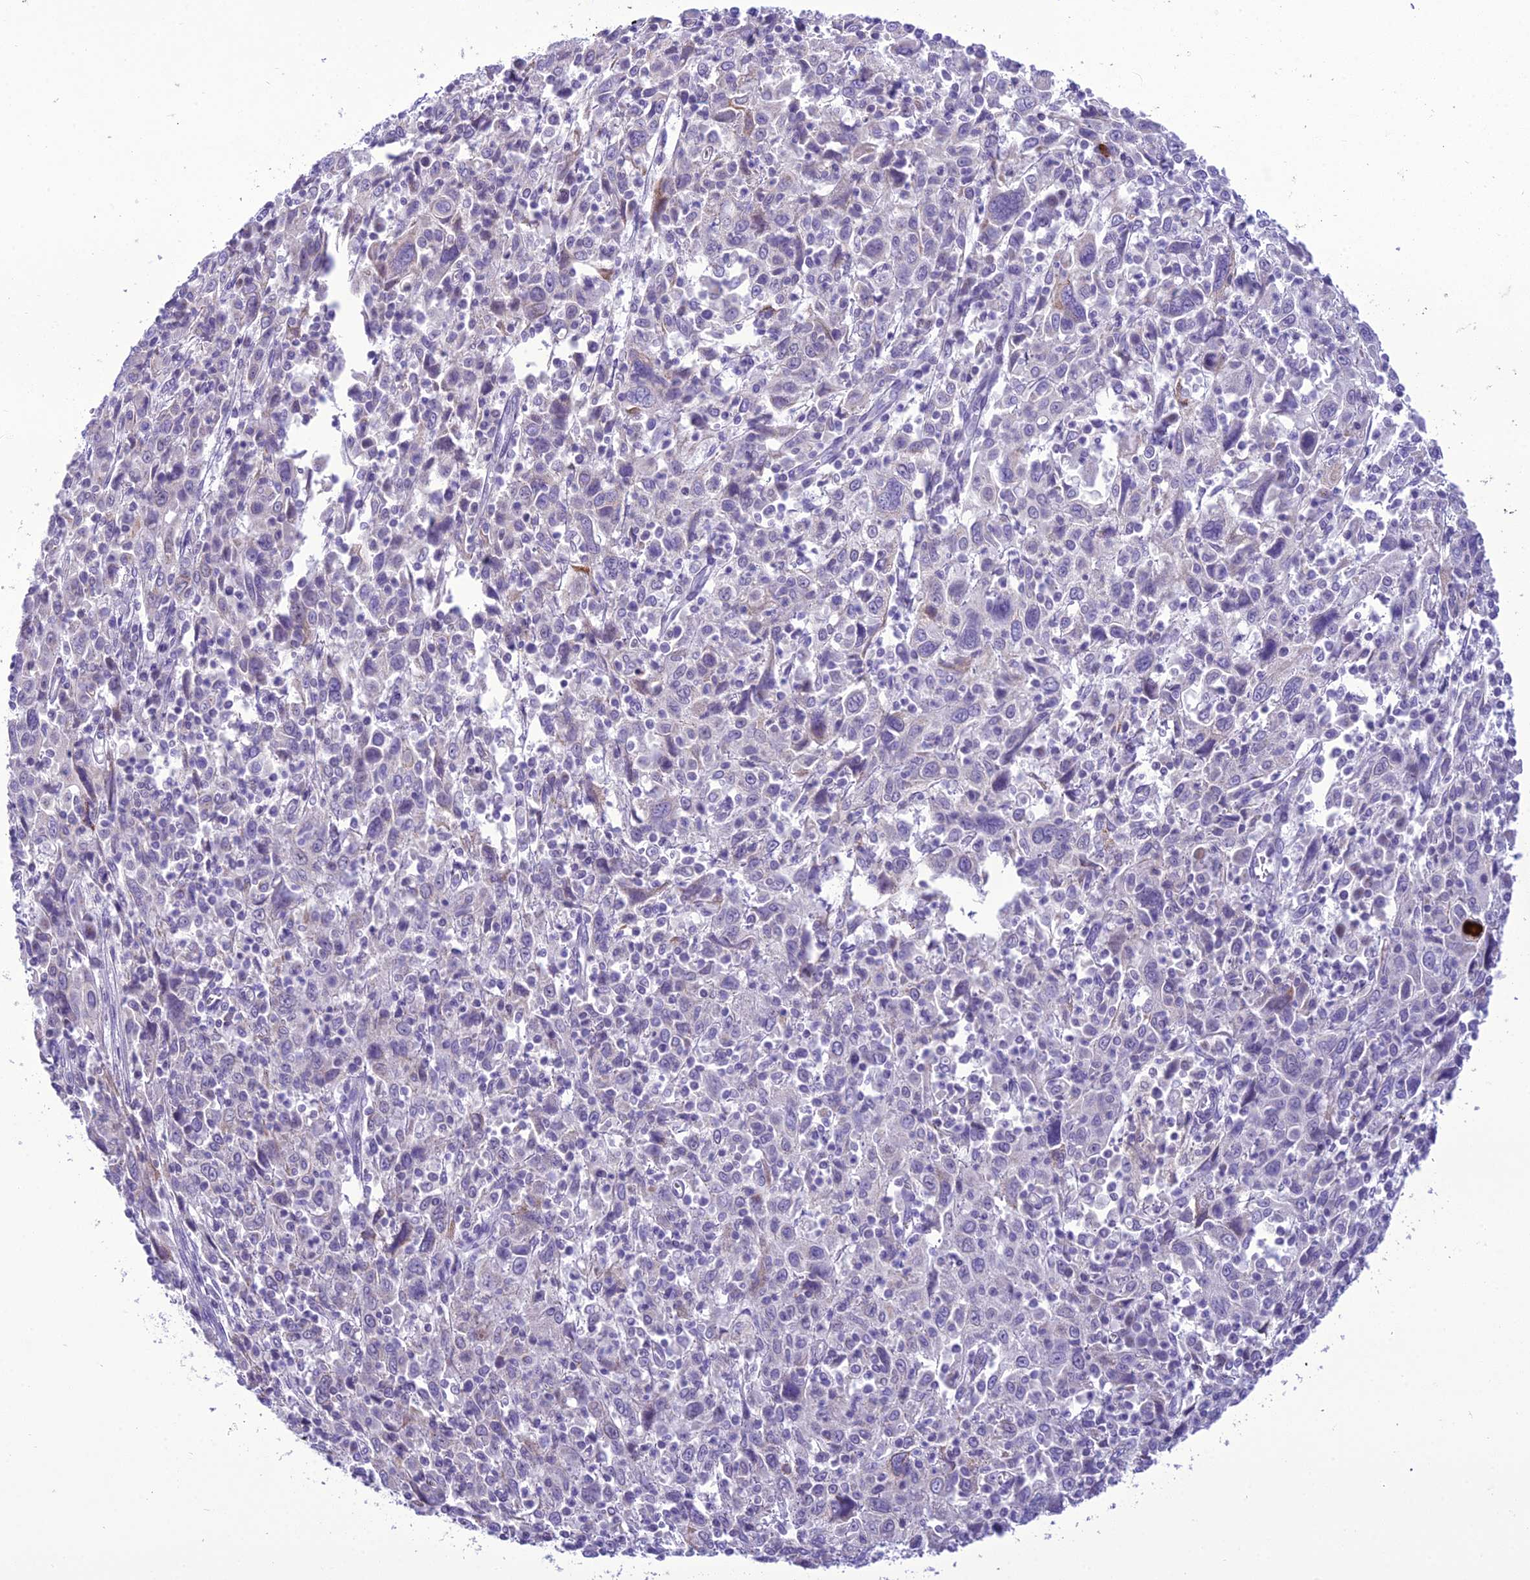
{"staining": {"intensity": "negative", "quantity": "none", "location": "none"}, "tissue": "cervical cancer", "cell_type": "Tumor cells", "image_type": "cancer", "snomed": [{"axis": "morphology", "description": "Squamous cell carcinoma, NOS"}, {"axis": "topography", "description": "Cervix"}], "caption": "Tumor cells are negative for brown protein staining in cervical cancer (squamous cell carcinoma).", "gene": "B9D2", "patient": {"sex": "female", "age": 46}}